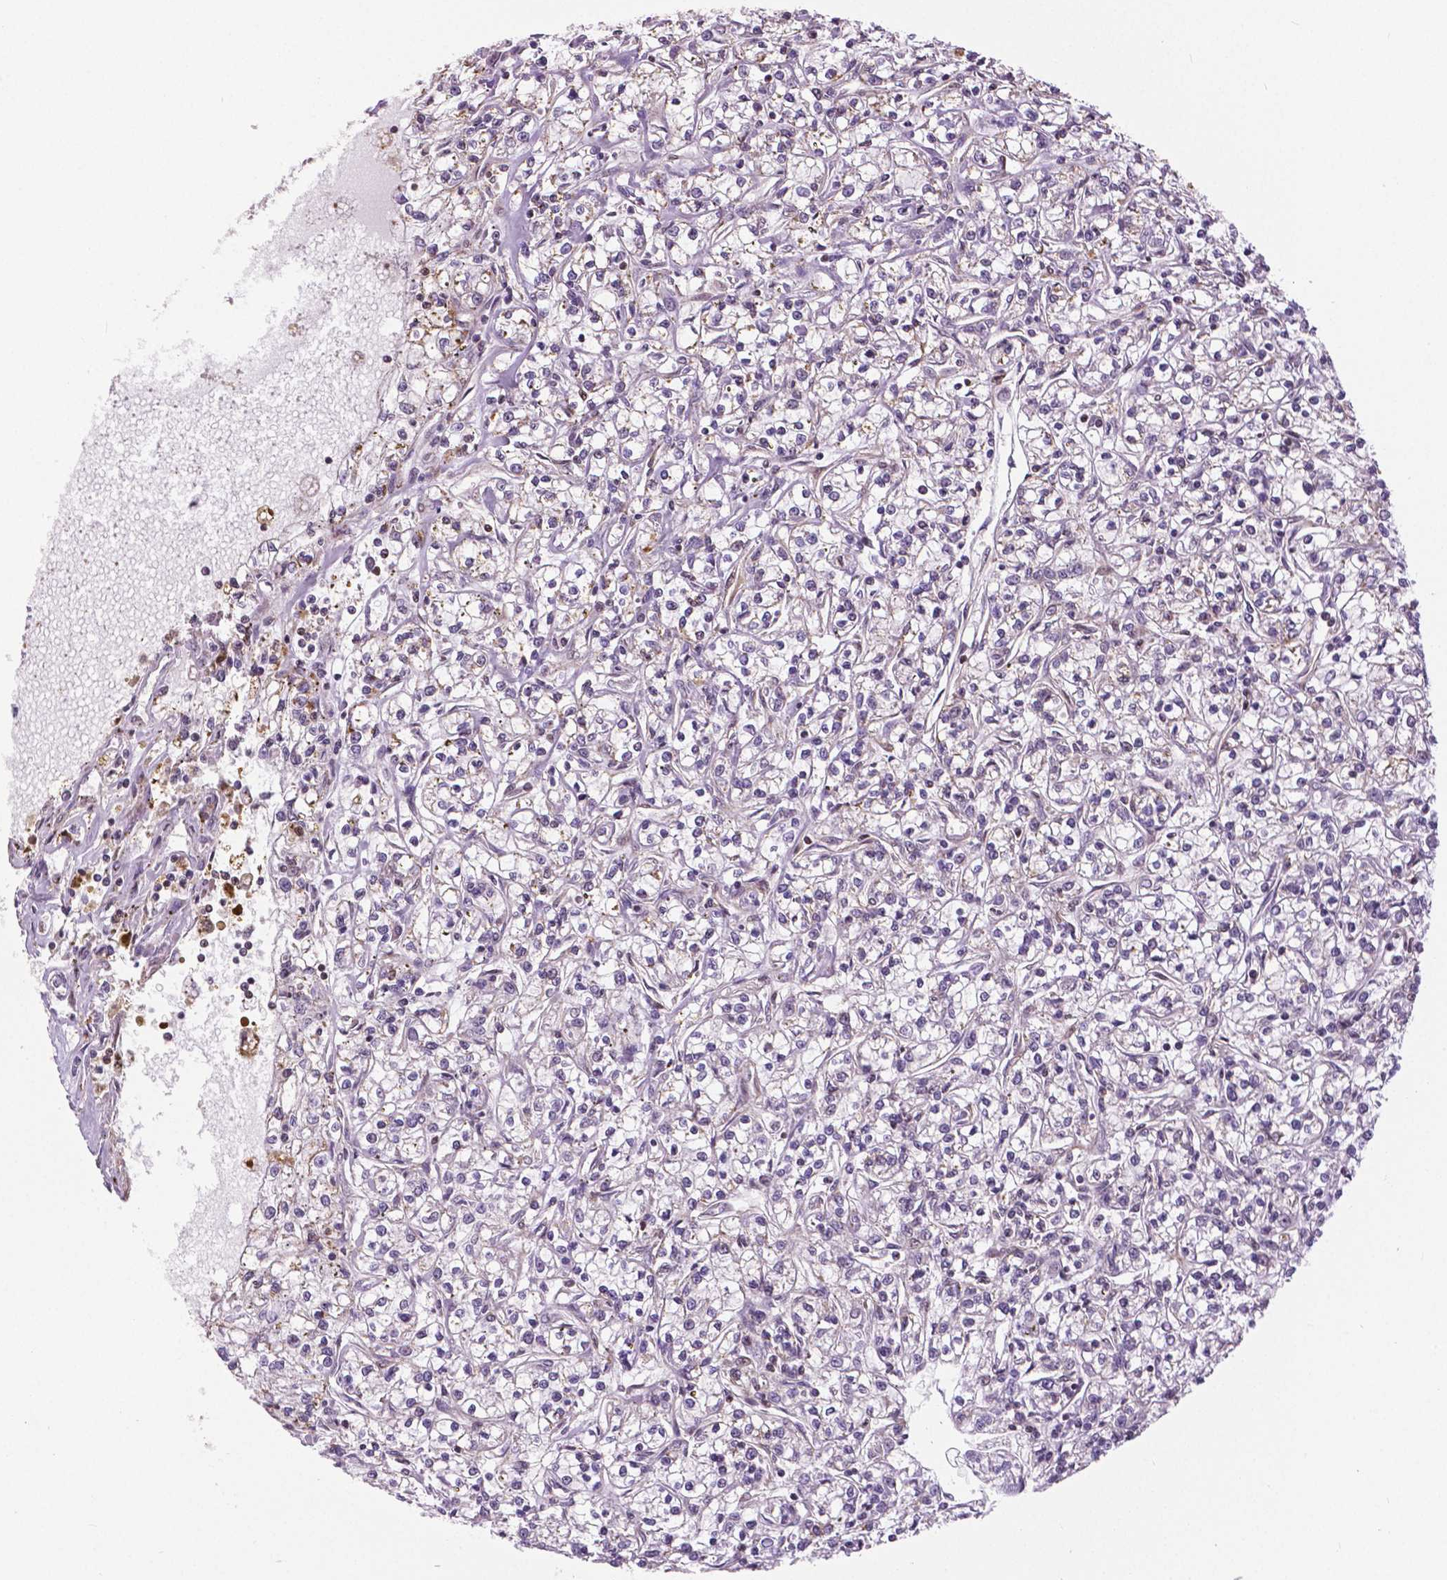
{"staining": {"intensity": "negative", "quantity": "none", "location": "none"}, "tissue": "renal cancer", "cell_type": "Tumor cells", "image_type": "cancer", "snomed": [{"axis": "morphology", "description": "Adenocarcinoma, NOS"}, {"axis": "topography", "description": "Kidney"}], "caption": "Immunohistochemistry (IHC) image of neoplastic tissue: renal adenocarcinoma stained with DAB (3,3'-diaminobenzidine) demonstrates no significant protein staining in tumor cells.", "gene": "ANXA13", "patient": {"sex": "female", "age": 59}}